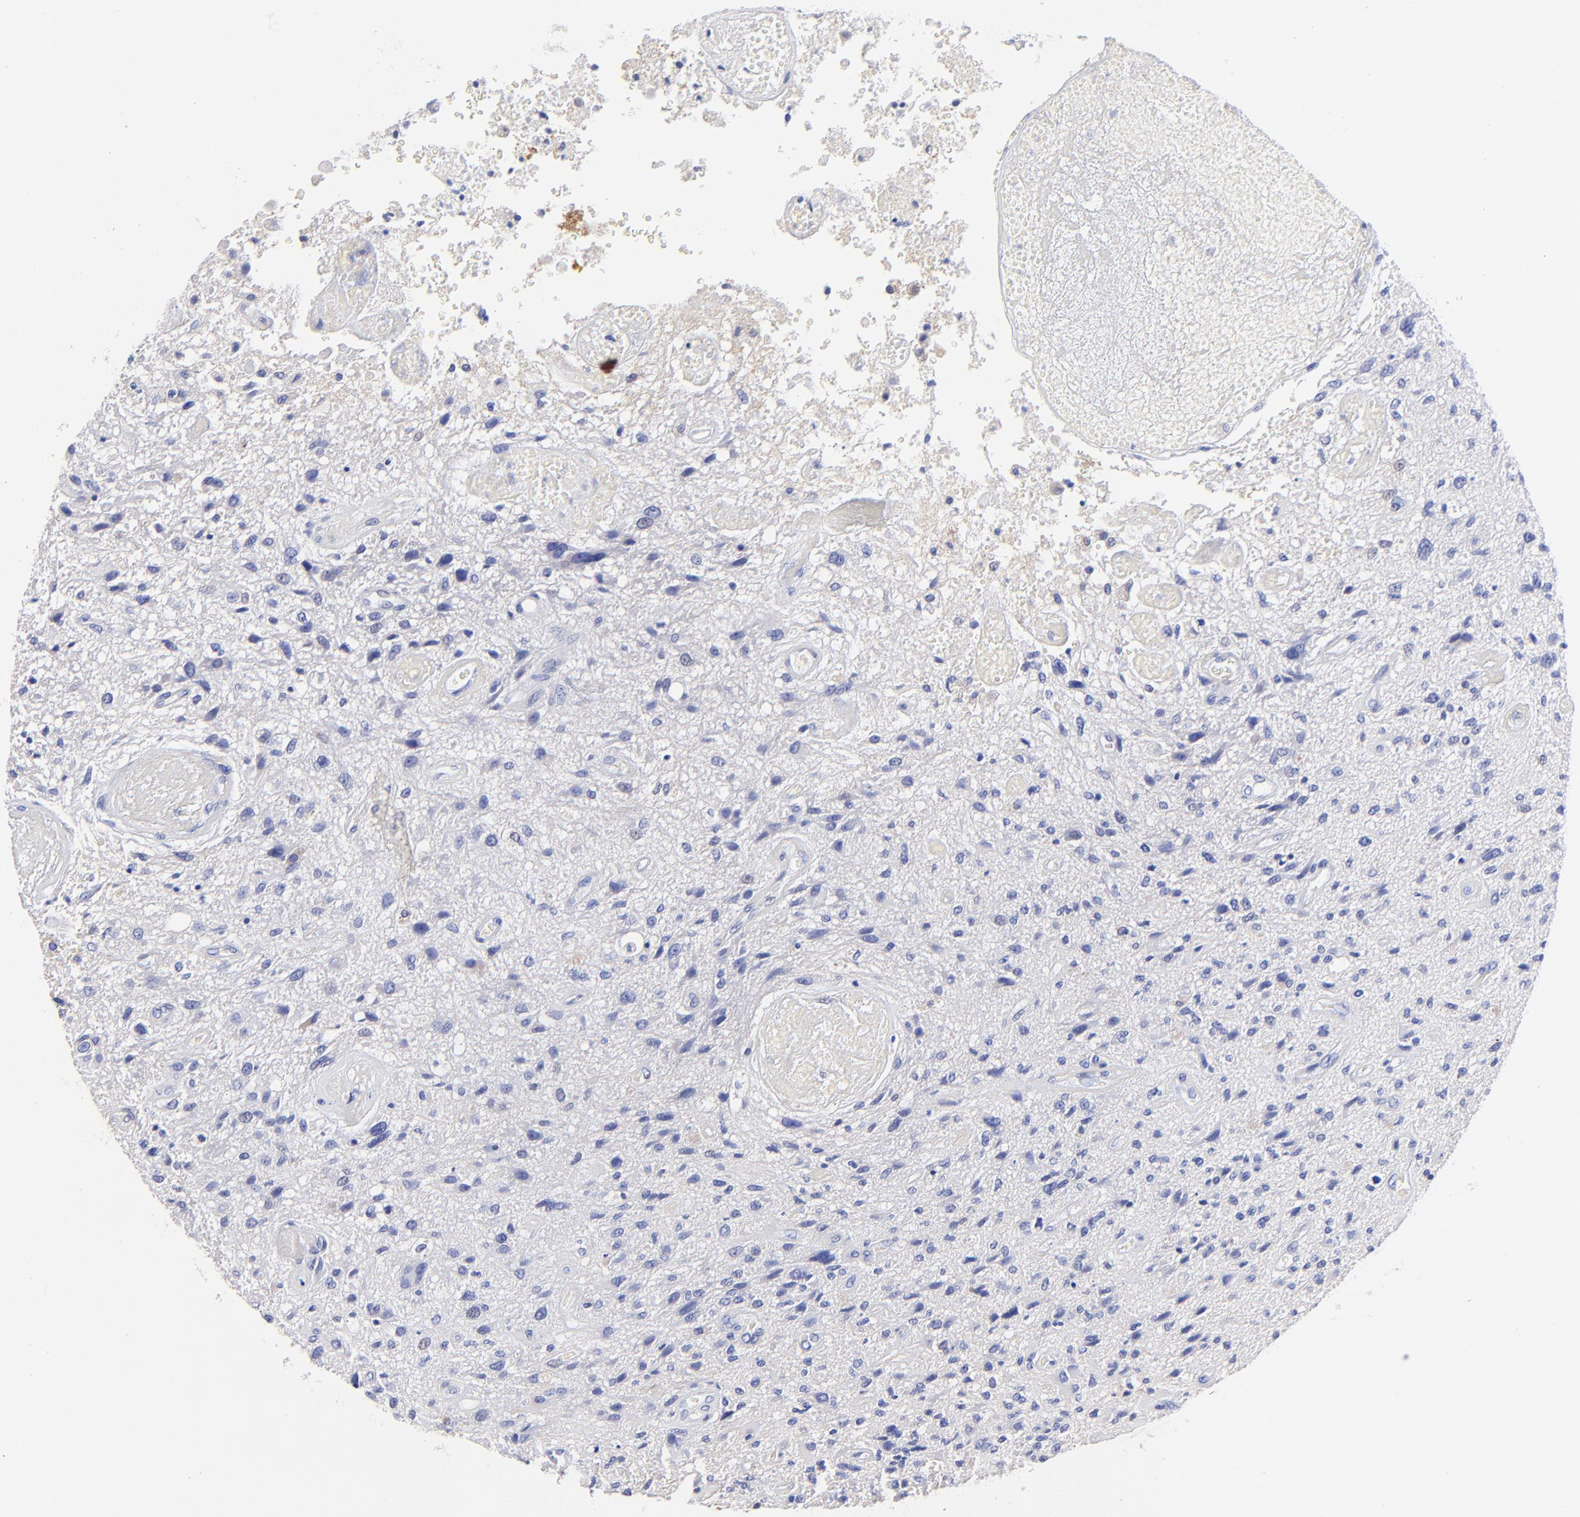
{"staining": {"intensity": "negative", "quantity": "none", "location": "none"}, "tissue": "glioma", "cell_type": "Tumor cells", "image_type": "cancer", "snomed": [{"axis": "morphology", "description": "Normal tissue, NOS"}, {"axis": "morphology", "description": "Glioma, malignant, High grade"}, {"axis": "topography", "description": "Cerebral cortex"}], "caption": "This image is of malignant high-grade glioma stained with immunohistochemistry (IHC) to label a protein in brown with the nuclei are counter-stained blue. There is no staining in tumor cells.", "gene": "HORMAD2", "patient": {"sex": "male", "age": 75}}